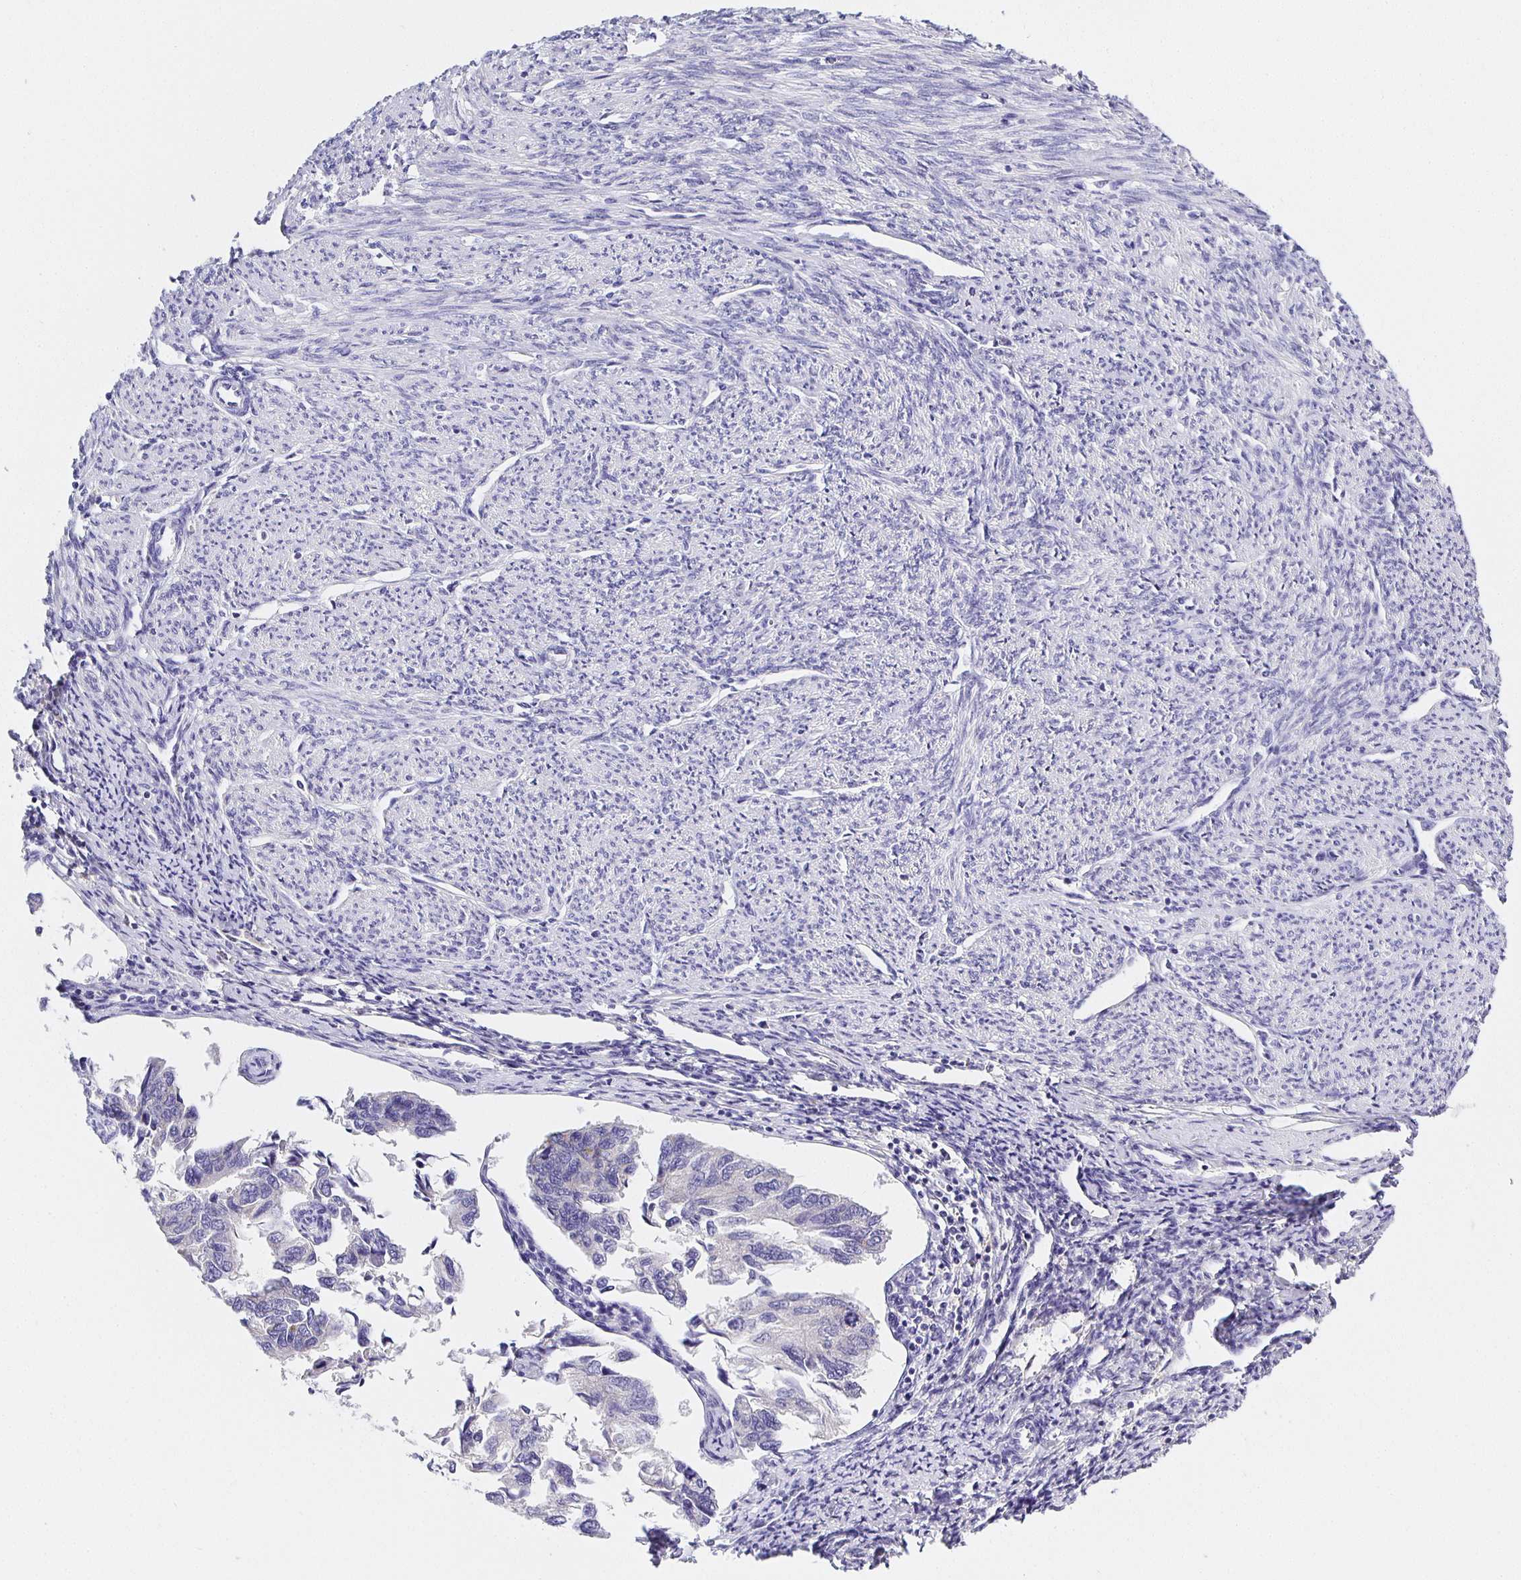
{"staining": {"intensity": "negative", "quantity": "none", "location": "none"}, "tissue": "endometrial cancer", "cell_type": "Tumor cells", "image_type": "cancer", "snomed": [{"axis": "morphology", "description": "Carcinoma, NOS"}, {"axis": "topography", "description": "Uterus"}], "caption": "Immunohistochemistry of endometrial cancer shows no expression in tumor cells.", "gene": "OPALIN", "patient": {"sex": "female", "age": 76}}